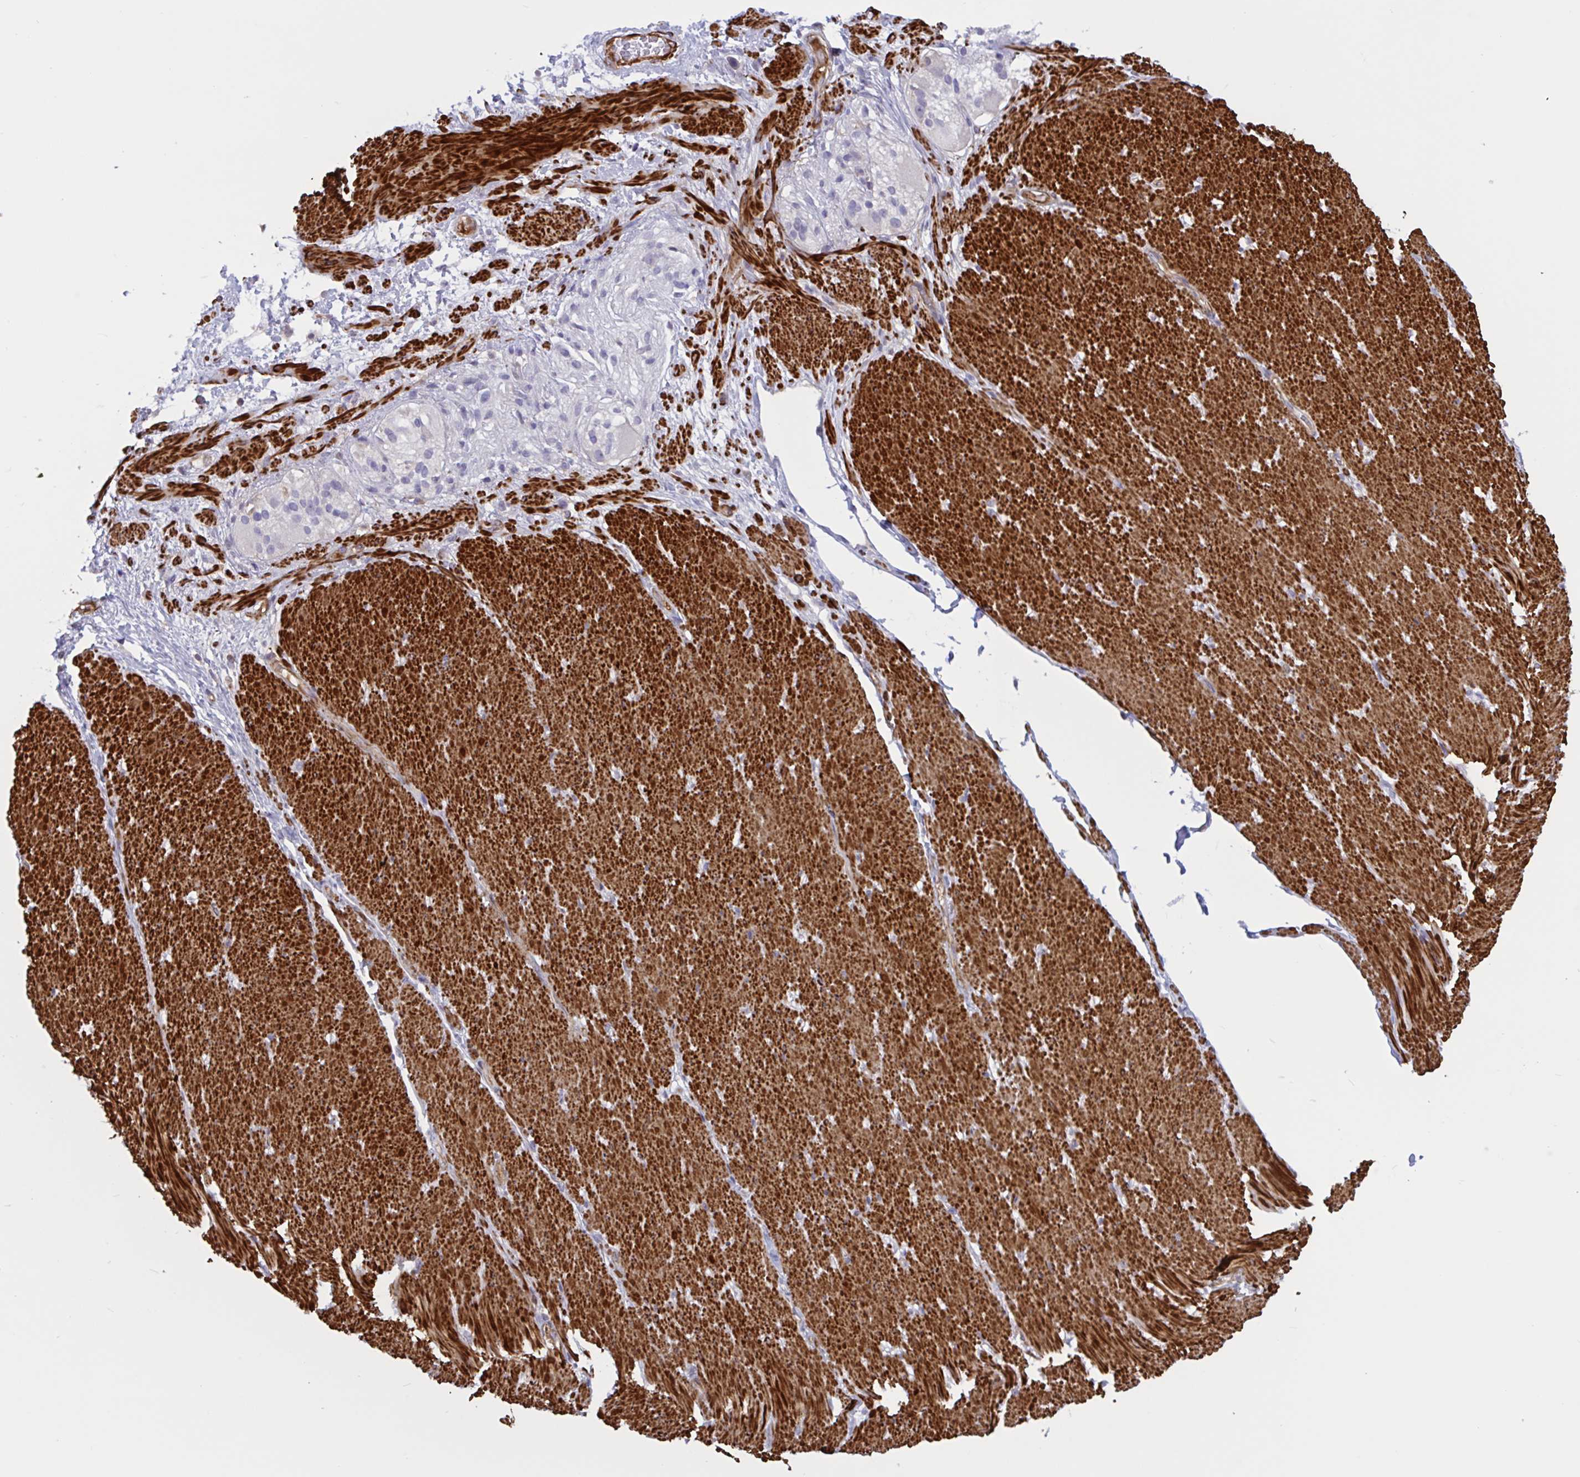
{"staining": {"intensity": "strong", "quantity": ">75%", "location": "cytoplasmic/membranous"}, "tissue": "smooth muscle", "cell_type": "Smooth muscle cells", "image_type": "normal", "snomed": [{"axis": "morphology", "description": "Normal tissue, NOS"}, {"axis": "topography", "description": "Smooth muscle"}, {"axis": "topography", "description": "Rectum"}], "caption": "This photomicrograph shows IHC staining of benign smooth muscle, with high strong cytoplasmic/membranous positivity in about >75% of smooth muscle cells.", "gene": "SHISA7", "patient": {"sex": "male", "age": 53}}